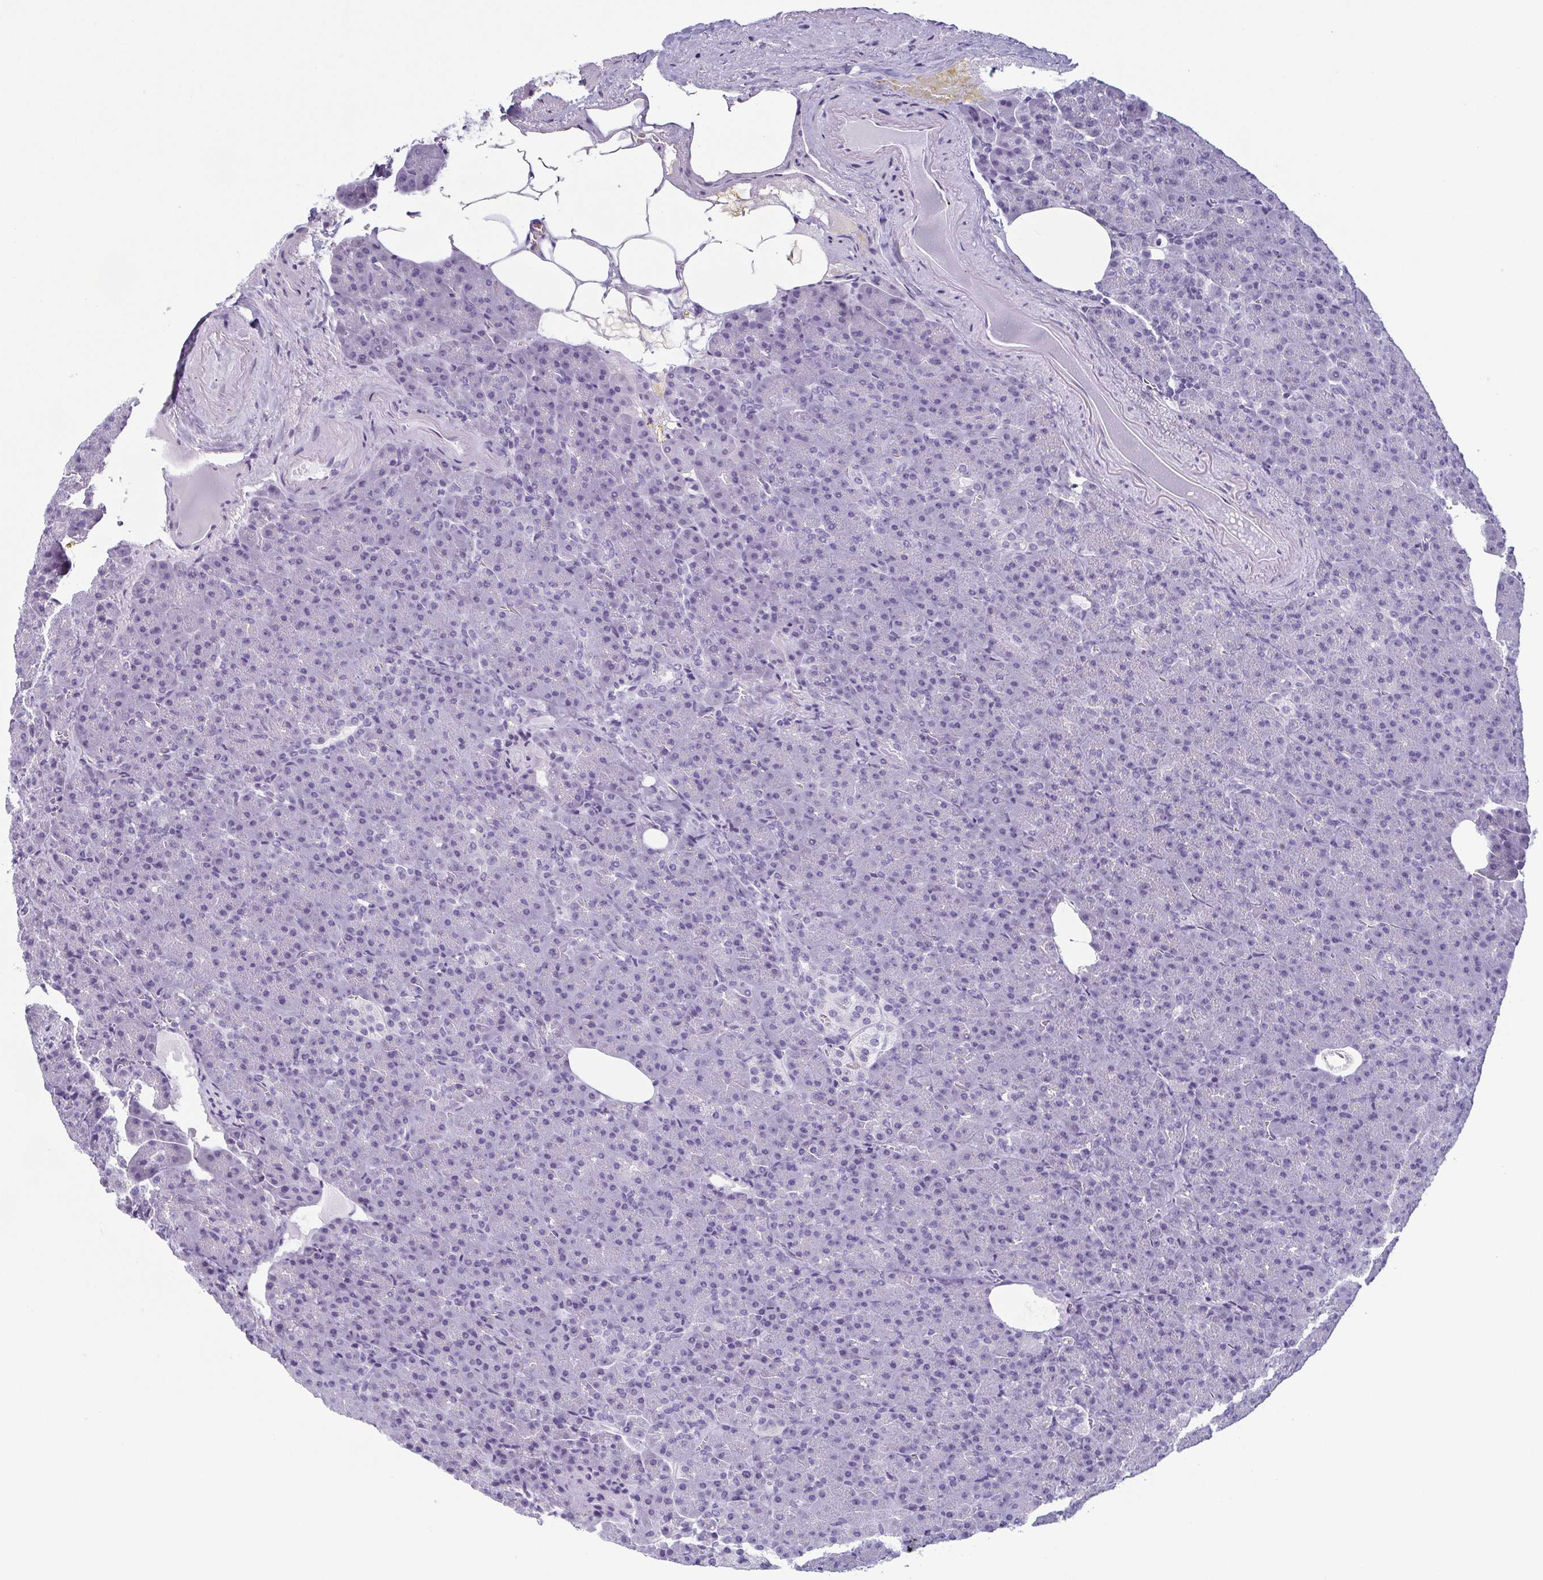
{"staining": {"intensity": "negative", "quantity": "none", "location": "none"}, "tissue": "pancreas", "cell_type": "Exocrine glandular cells", "image_type": "normal", "snomed": [{"axis": "morphology", "description": "Normal tissue, NOS"}, {"axis": "topography", "description": "Pancreas"}], "caption": "This micrograph is of normal pancreas stained with immunohistochemistry to label a protein in brown with the nuclei are counter-stained blue. There is no positivity in exocrine glandular cells.", "gene": "KRT78", "patient": {"sex": "female", "age": 74}}